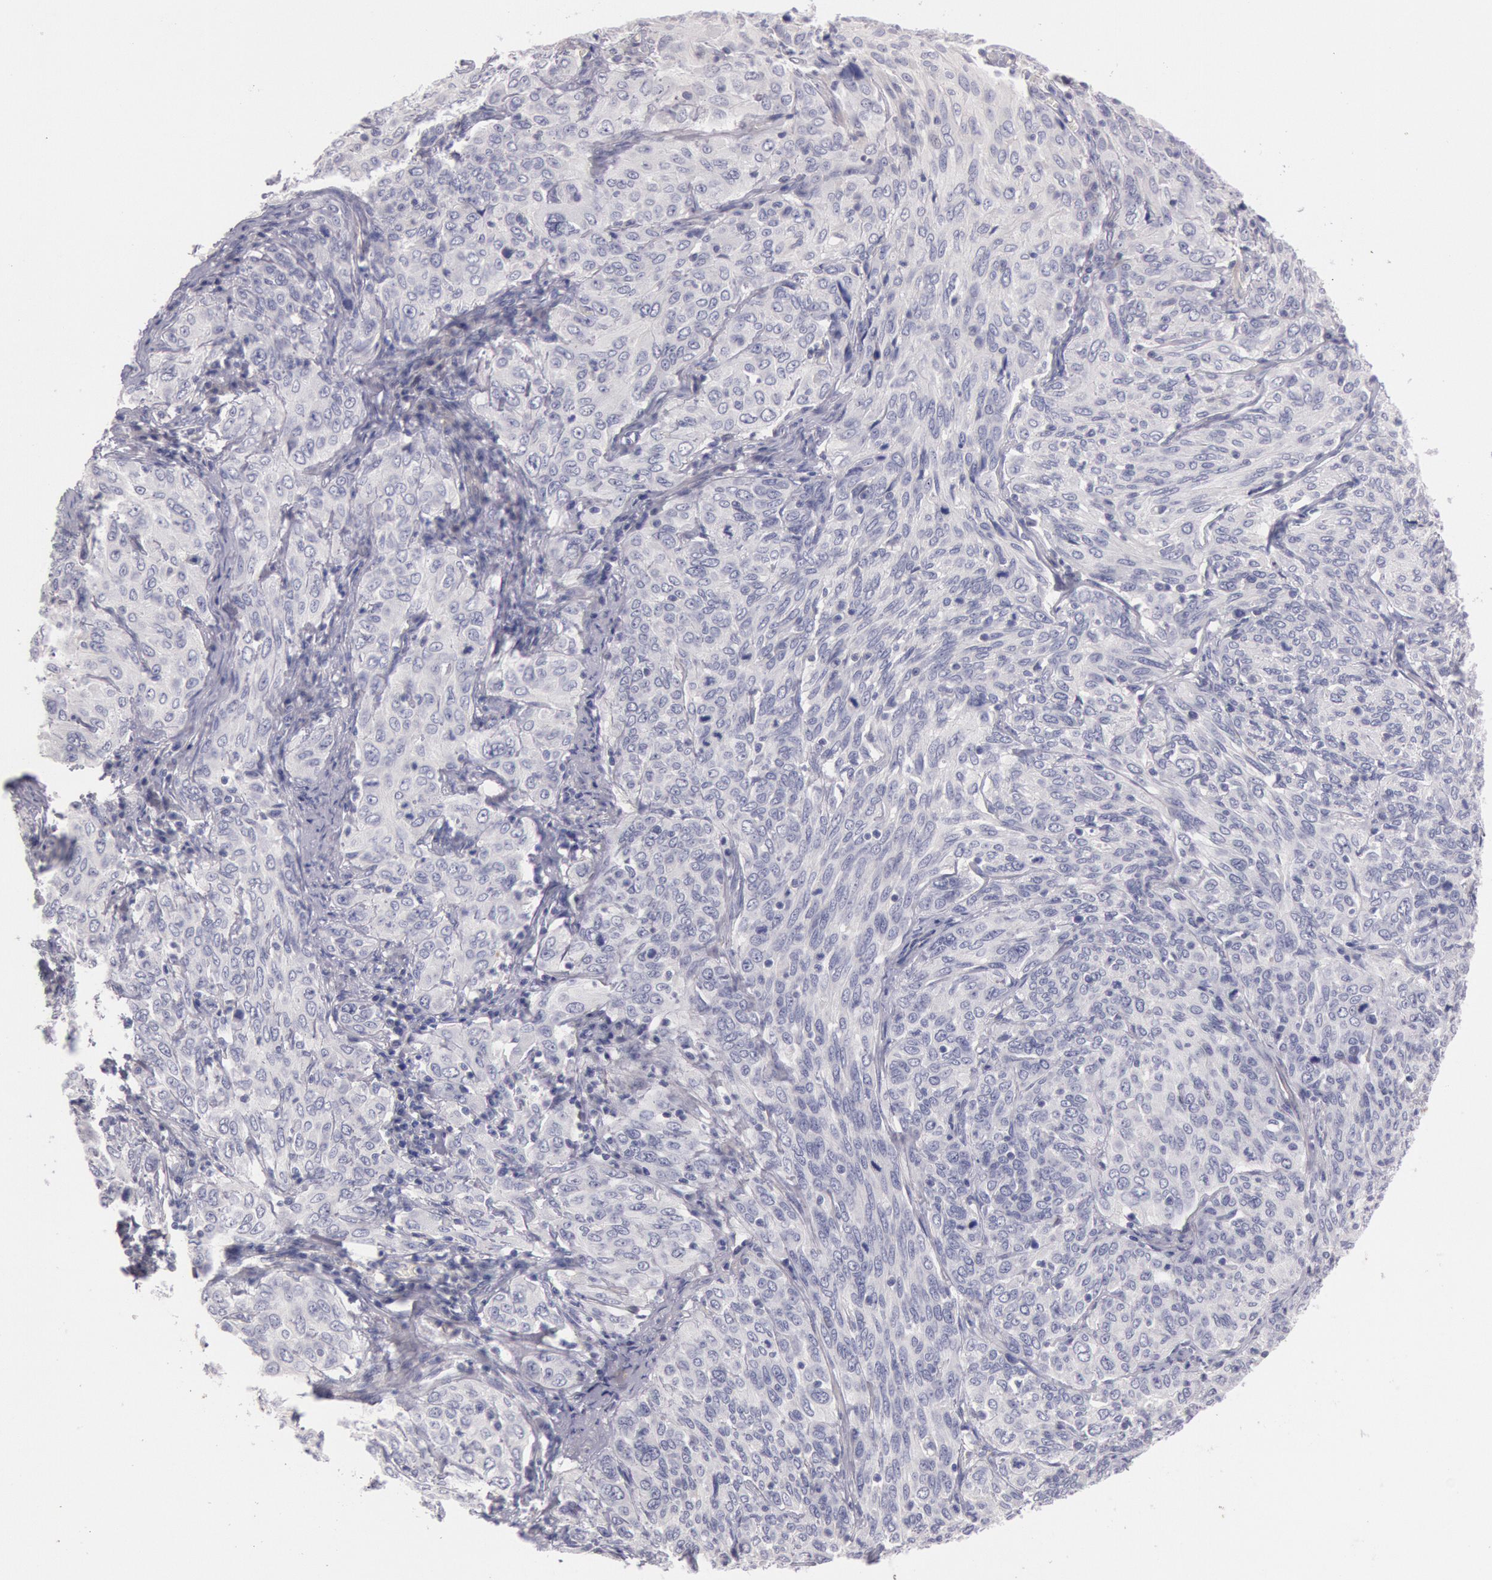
{"staining": {"intensity": "negative", "quantity": "none", "location": "none"}, "tissue": "cervical cancer", "cell_type": "Tumor cells", "image_type": "cancer", "snomed": [{"axis": "morphology", "description": "Squamous cell carcinoma, NOS"}, {"axis": "topography", "description": "Cervix"}], "caption": "Immunohistochemical staining of cervical cancer (squamous cell carcinoma) displays no significant positivity in tumor cells.", "gene": "TRIB2", "patient": {"sex": "female", "age": 38}}